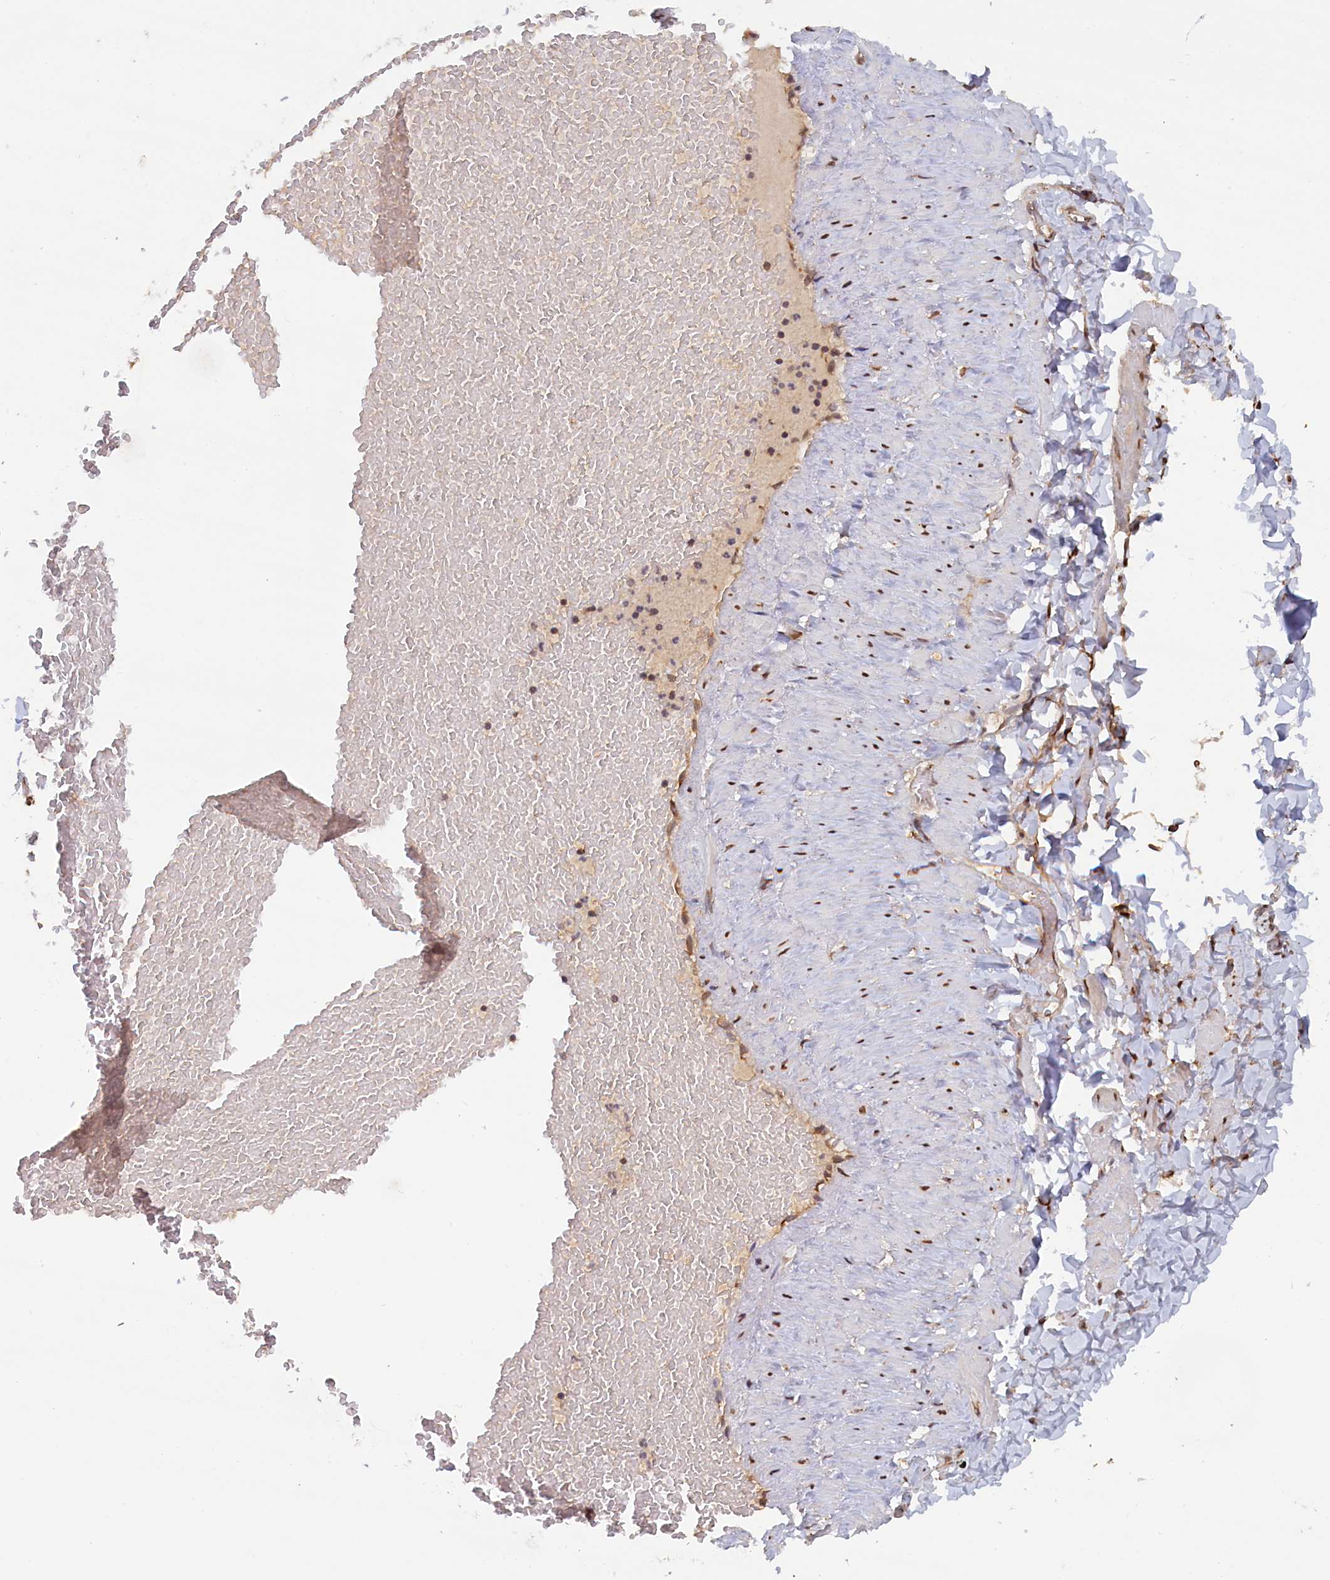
{"staining": {"intensity": "negative", "quantity": "none", "location": "none"}, "tissue": "adipose tissue", "cell_type": "Adipocytes", "image_type": "normal", "snomed": [{"axis": "morphology", "description": "Normal tissue, NOS"}, {"axis": "topography", "description": "Adipose tissue"}, {"axis": "topography", "description": "Vascular tissue"}, {"axis": "topography", "description": "Peripheral nerve tissue"}], "caption": "This is an IHC image of benign adipose tissue. There is no staining in adipocytes.", "gene": "PIGQ", "patient": {"sex": "male", "age": 25}}